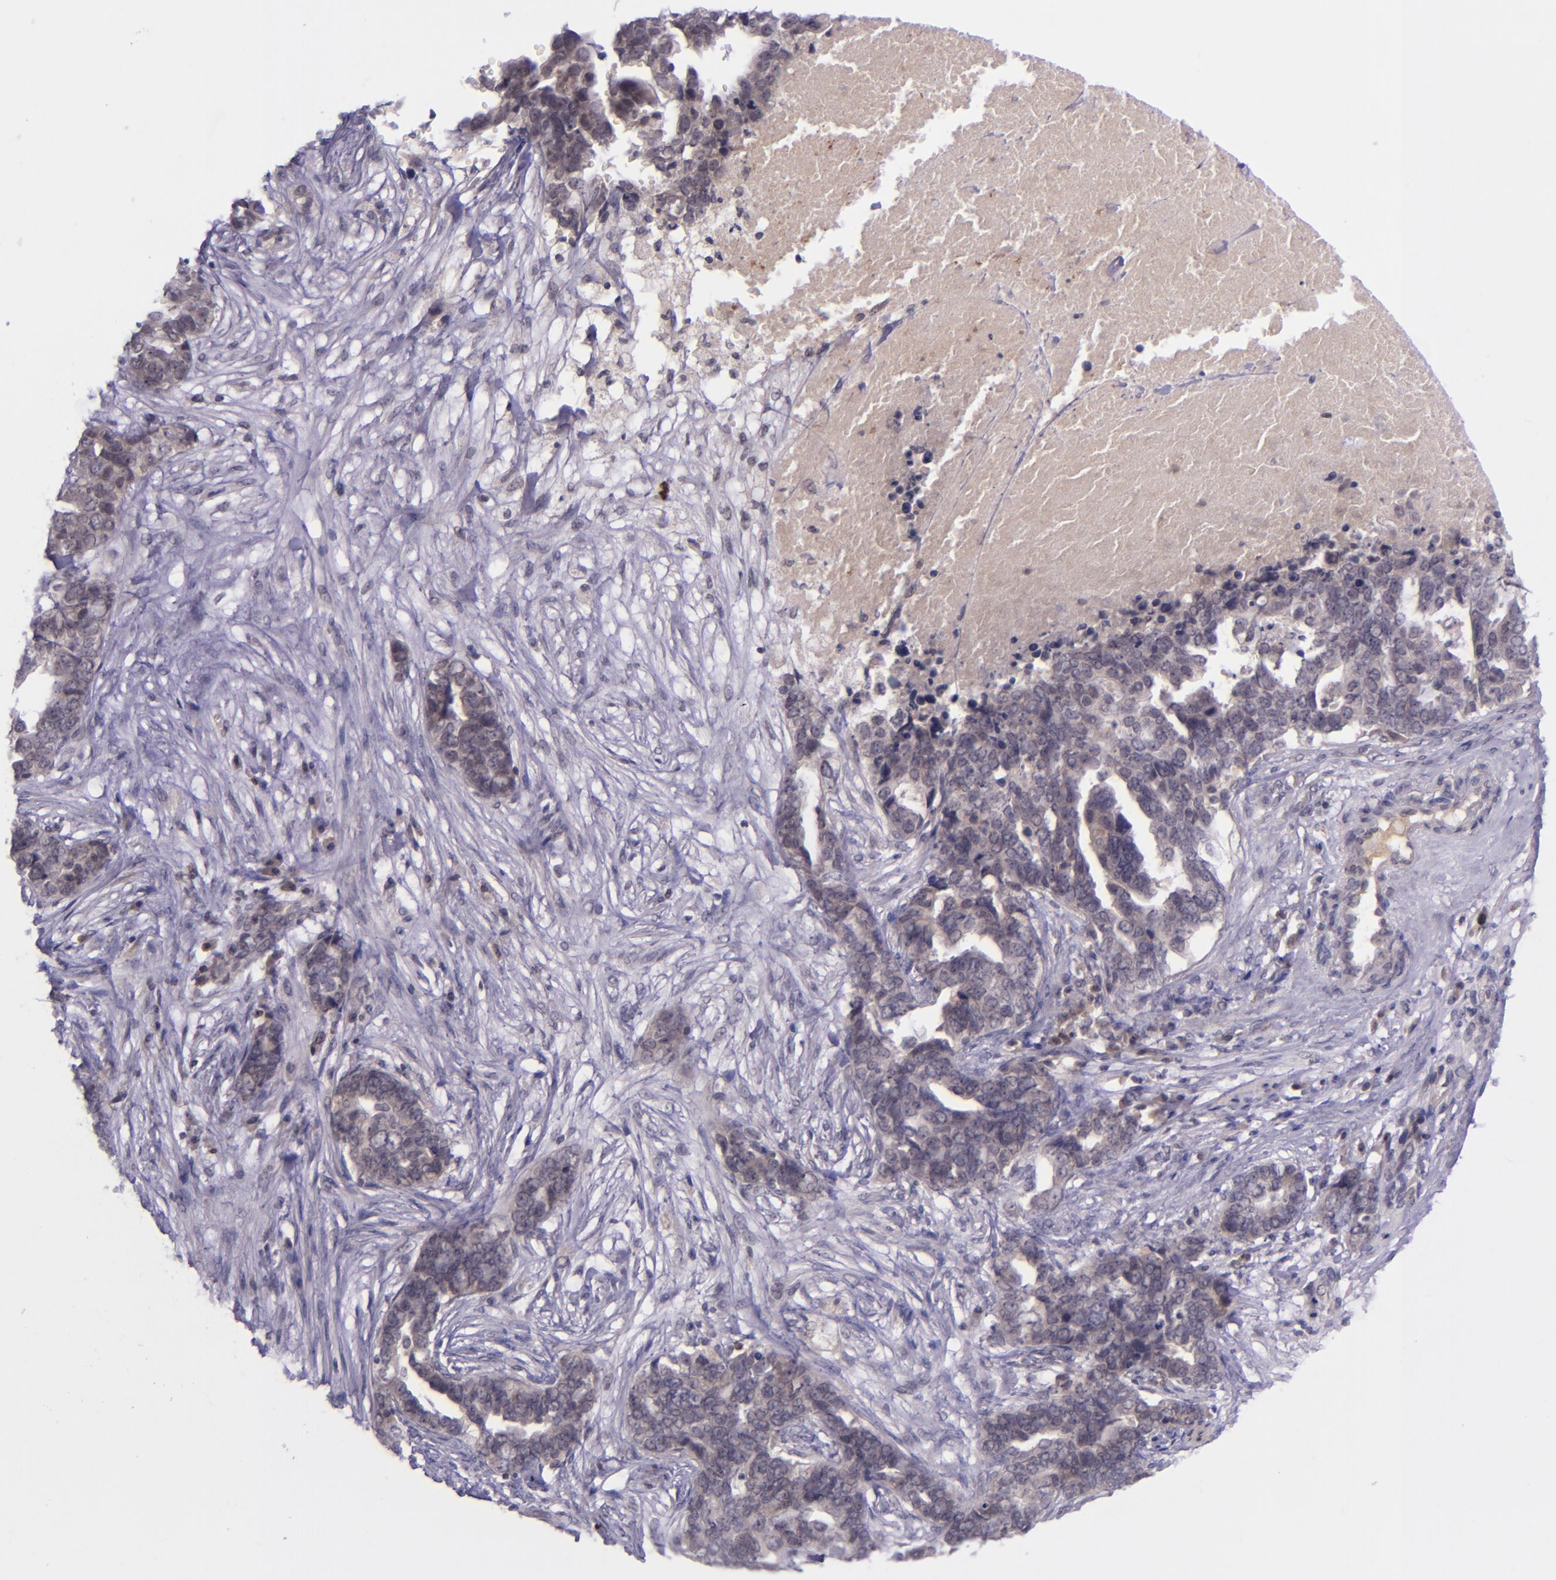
{"staining": {"intensity": "weak", "quantity": "25%-75%", "location": "cytoplasmic/membranous"}, "tissue": "ovarian cancer", "cell_type": "Tumor cells", "image_type": "cancer", "snomed": [{"axis": "morphology", "description": "Normal tissue, NOS"}, {"axis": "morphology", "description": "Cystadenocarcinoma, serous, NOS"}, {"axis": "topography", "description": "Fallopian tube"}, {"axis": "topography", "description": "Ovary"}], "caption": "Weak cytoplasmic/membranous protein expression is appreciated in approximately 25%-75% of tumor cells in ovarian cancer (serous cystadenocarcinoma).", "gene": "SELL", "patient": {"sex": "female", "age": 56}}